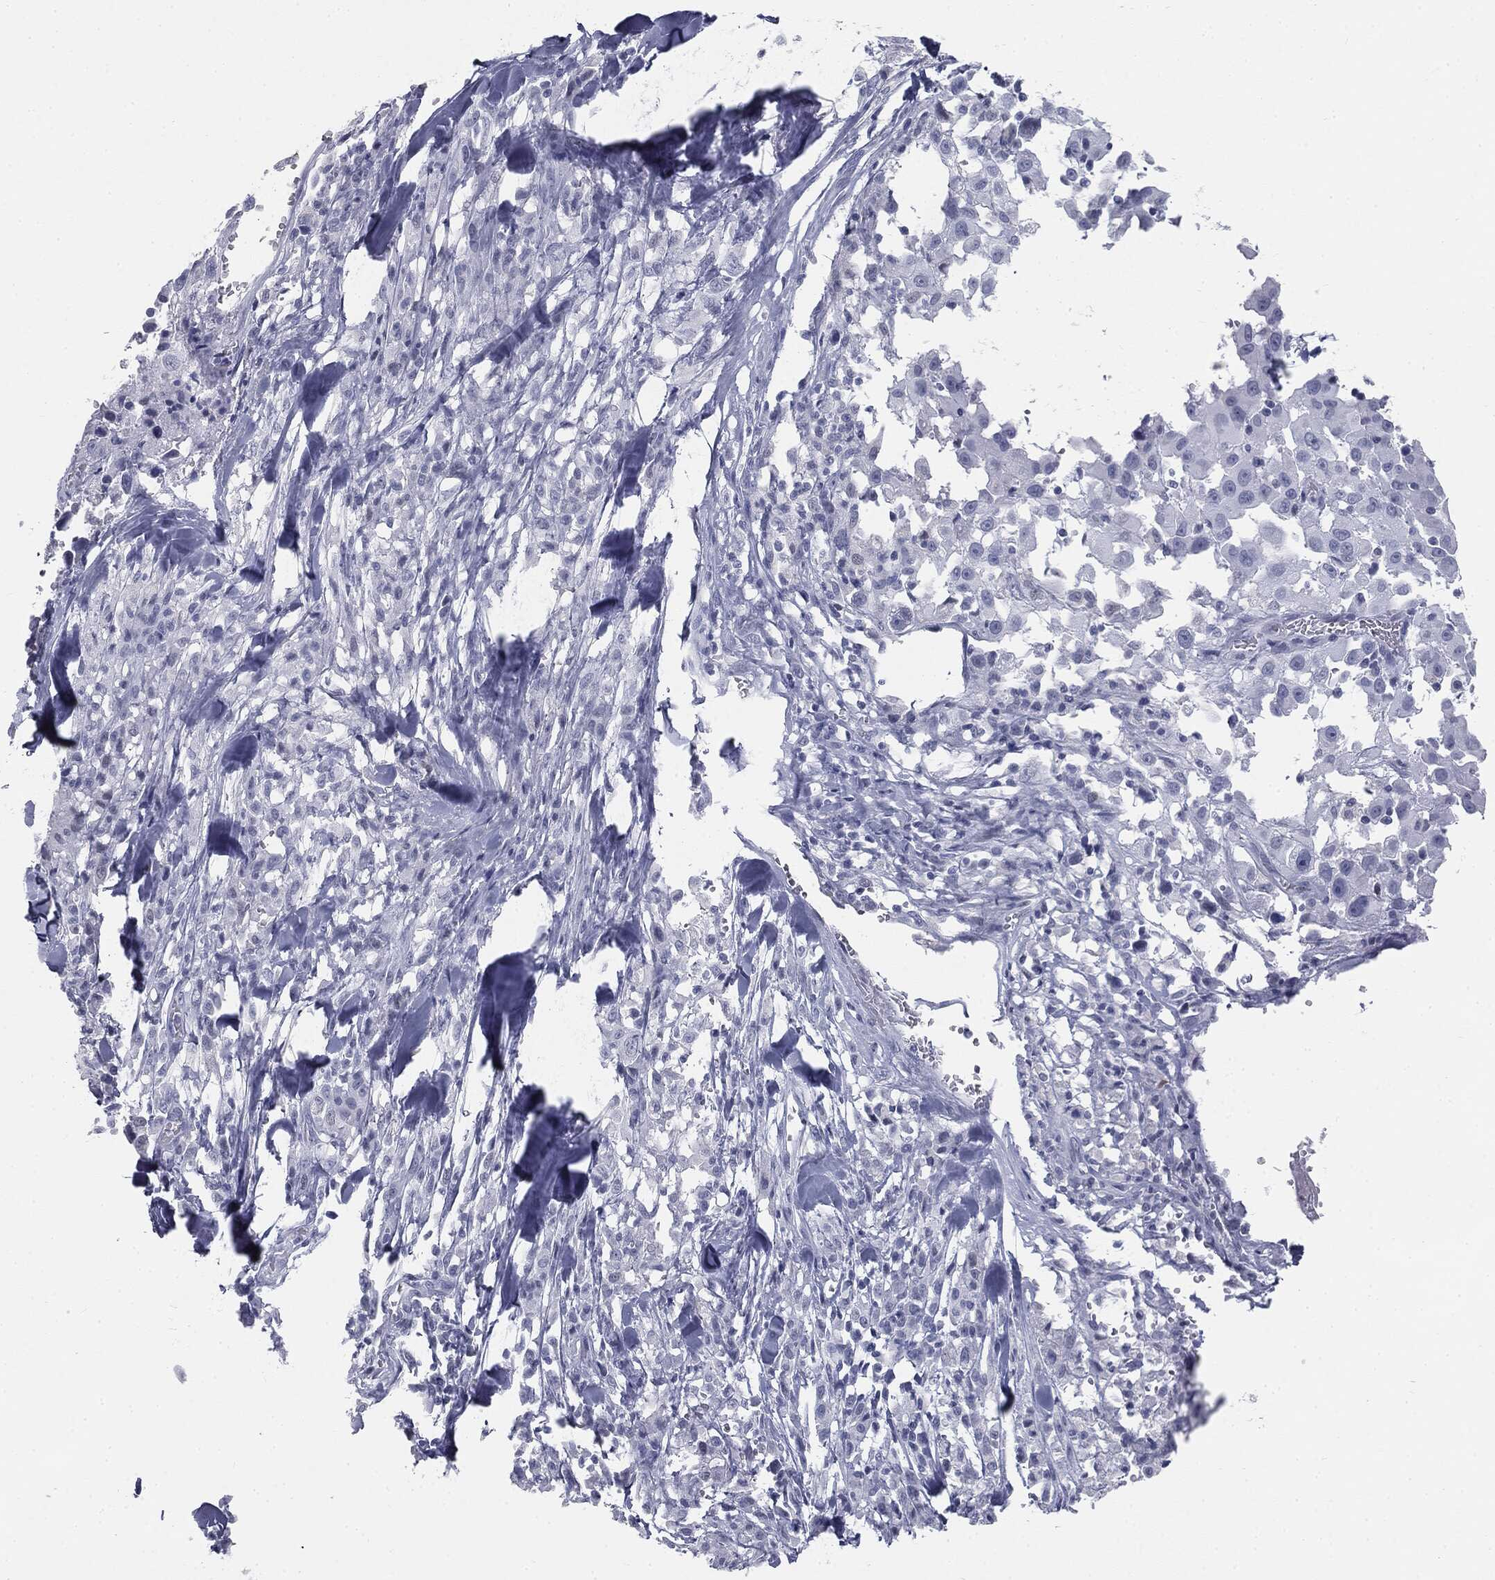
{"staining": {"intensity": "negative", "quantity": "none", "location": "none"}, "tissue": "melanoma", "cell_type": "Tumor cells", "image_type": "cancer", "snomed": [{"axis": "morphology", "description": "Malignant melanoma, Metastatic site"}, {"axis": "topography", "description": "Lymph node"}], "caption": "DAB (3,3'-diaminobenzidine) immunohistochemical staining of malignant melanoma (metastatic site) reveals no significant positivity in tumor cells.", "gene": "TPO", "patient": {"sex": "male", "age": 50}}